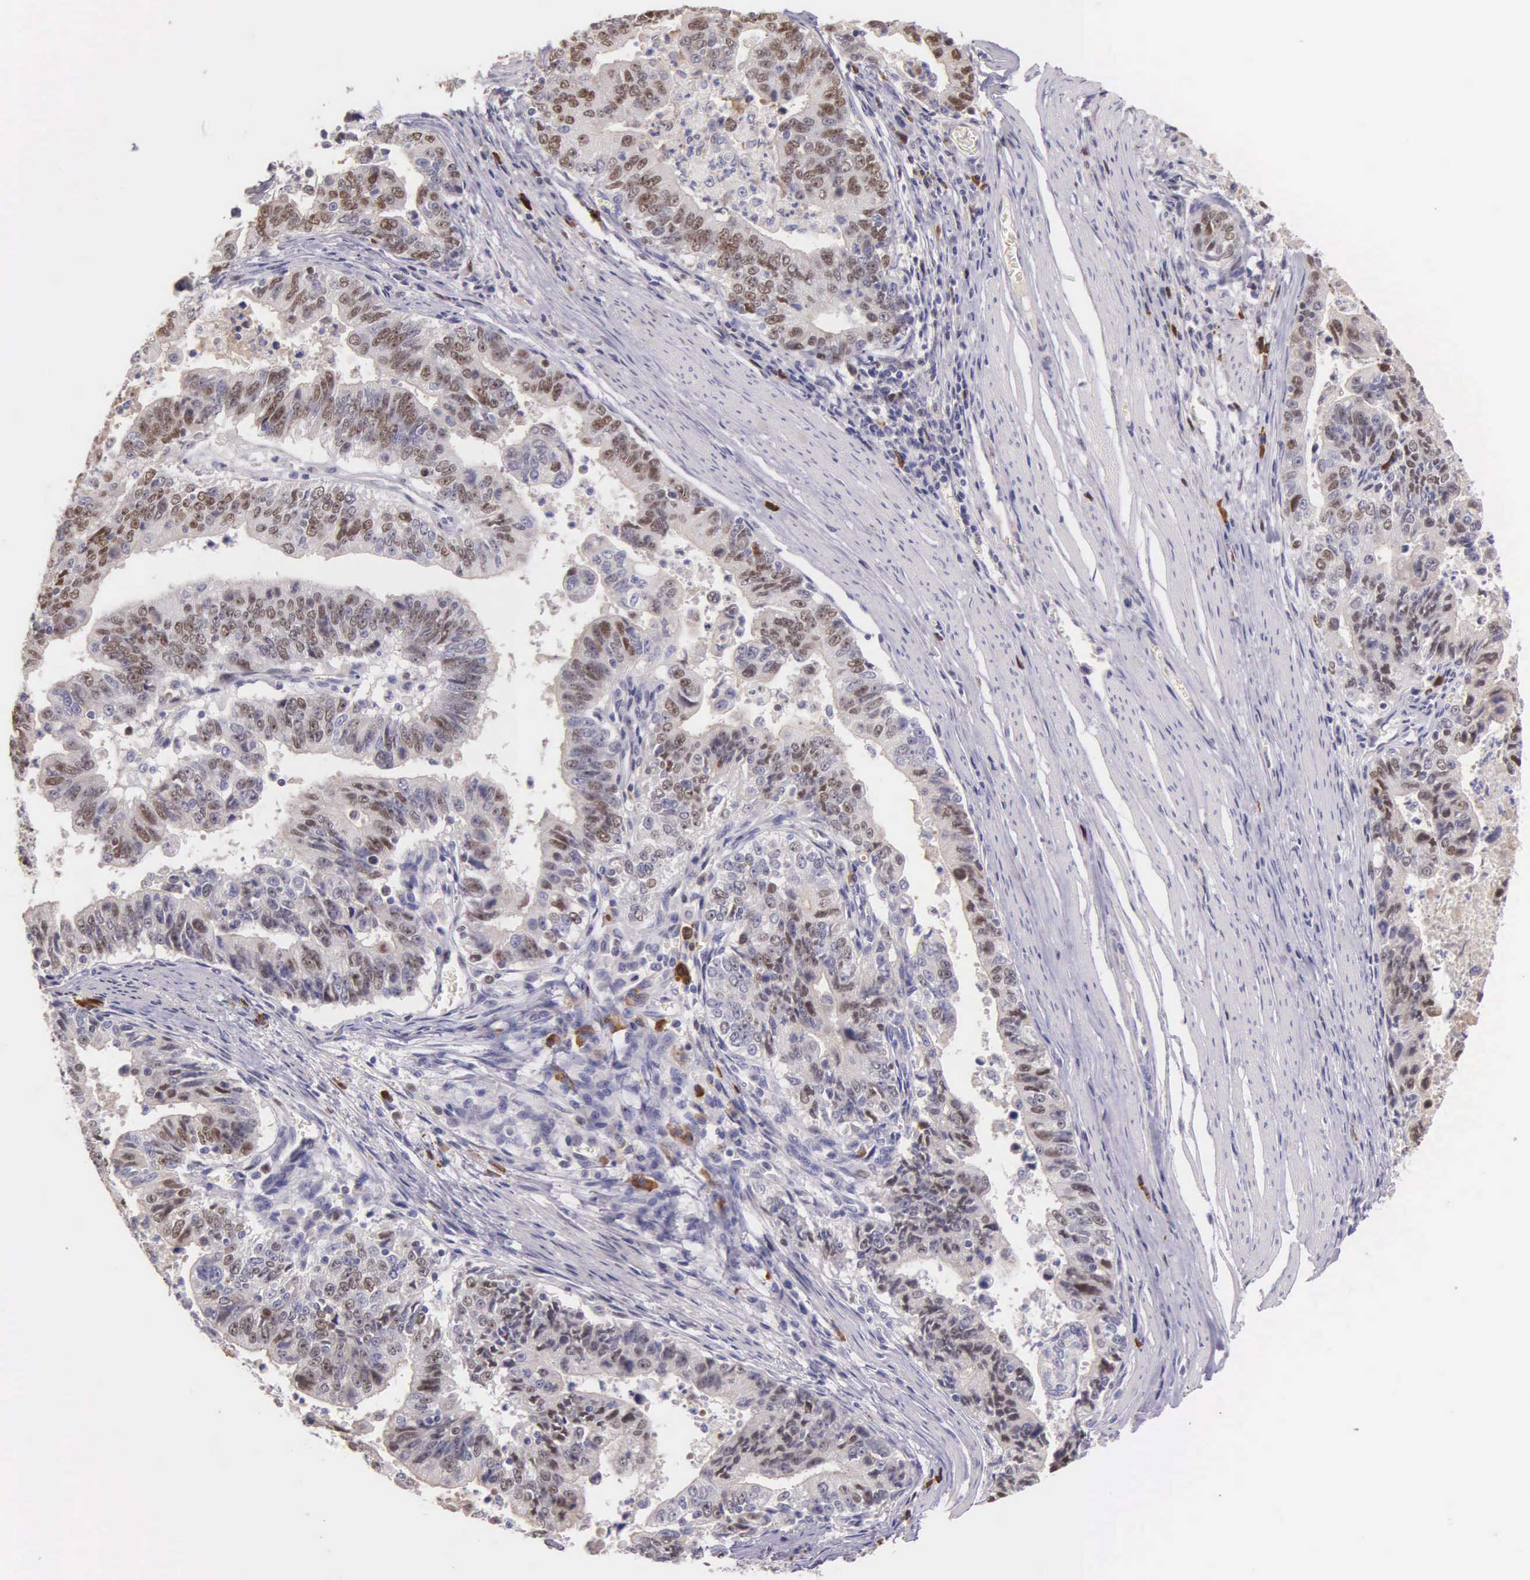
{"staining": {"intensity": "moderate", "quantity": "25%-75%", "location": "nuclear"}, "tissue": "stomach cancer", "cell_type": "Tumor cells", "image_type": "cancer", "snomed": [{"axis": "morphology", "description": "Adenocarcinoma, NOS"}, {"axis": "topography", "description": "Stomach, upper"}], "caption": "Brown immunohistochemical staining in human stomach cancer reveals moderate nuclear positivity in about 25%-75% of tumor cells. The protein is shown in brown color, while the nuclei are stained blue.", "gene": "MCM5", "patient": {"sex": "female", "age": 50}}